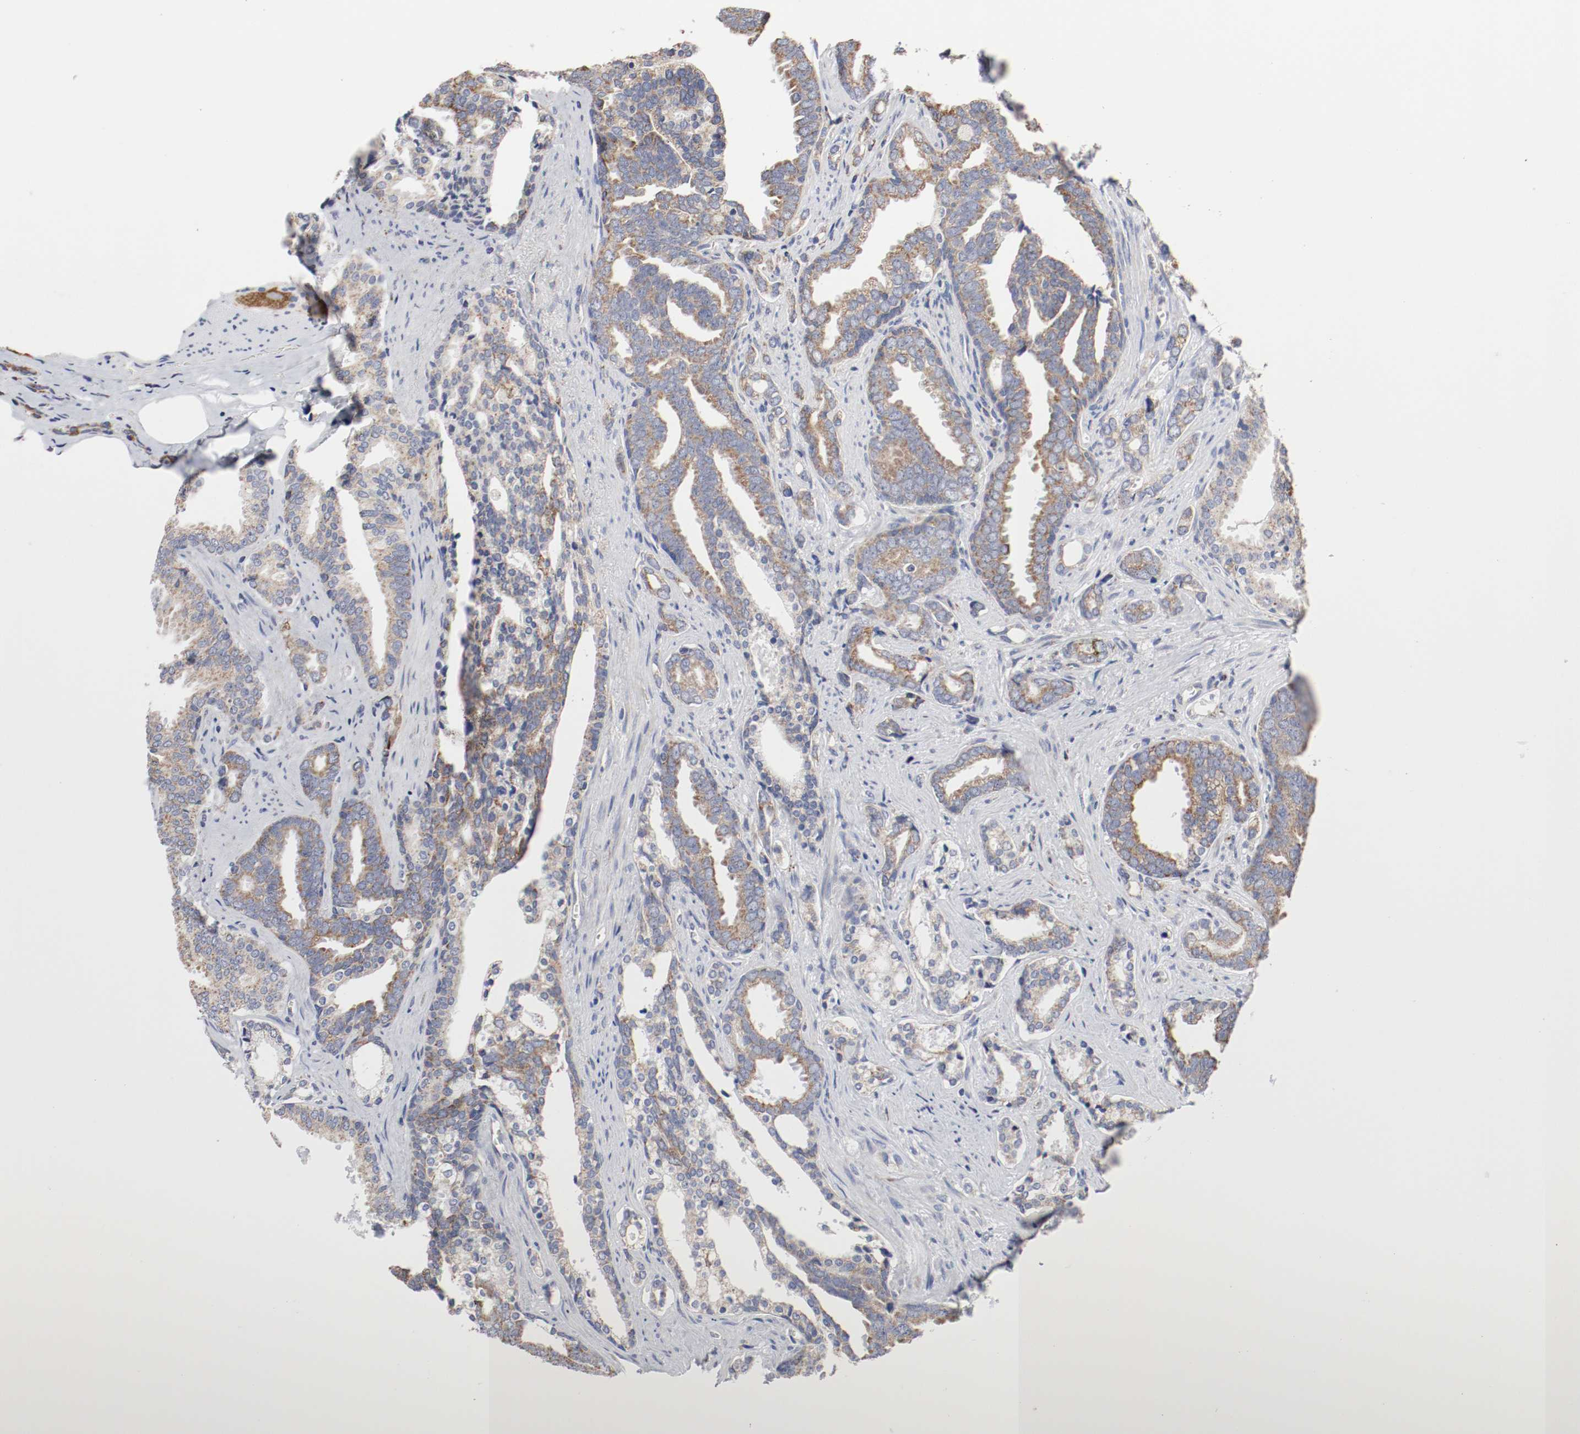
{"staining": {"intensity": "moderate", "quantity": ">75%", "location": "cytoplasmic/membranous"}, "tissue": "prostate cancer", "cell_type": "Tumor cells", "image_type": "cancer", "snomed": [{"axis": "morphology", "description": "Adenocarcinoma, High grade"}, {"axis": "topography", "description": "Prostate"}], "caption": "A brown stain highlights moderate cytoplasmic/membranous expression of a protein in human prostate cancer (adenocarcinoma (high-grade)) tumor cells. Nuclei are stained in blue.", "gene": "AFG3L2", "patient": {"sex": "male", "age": 67}}